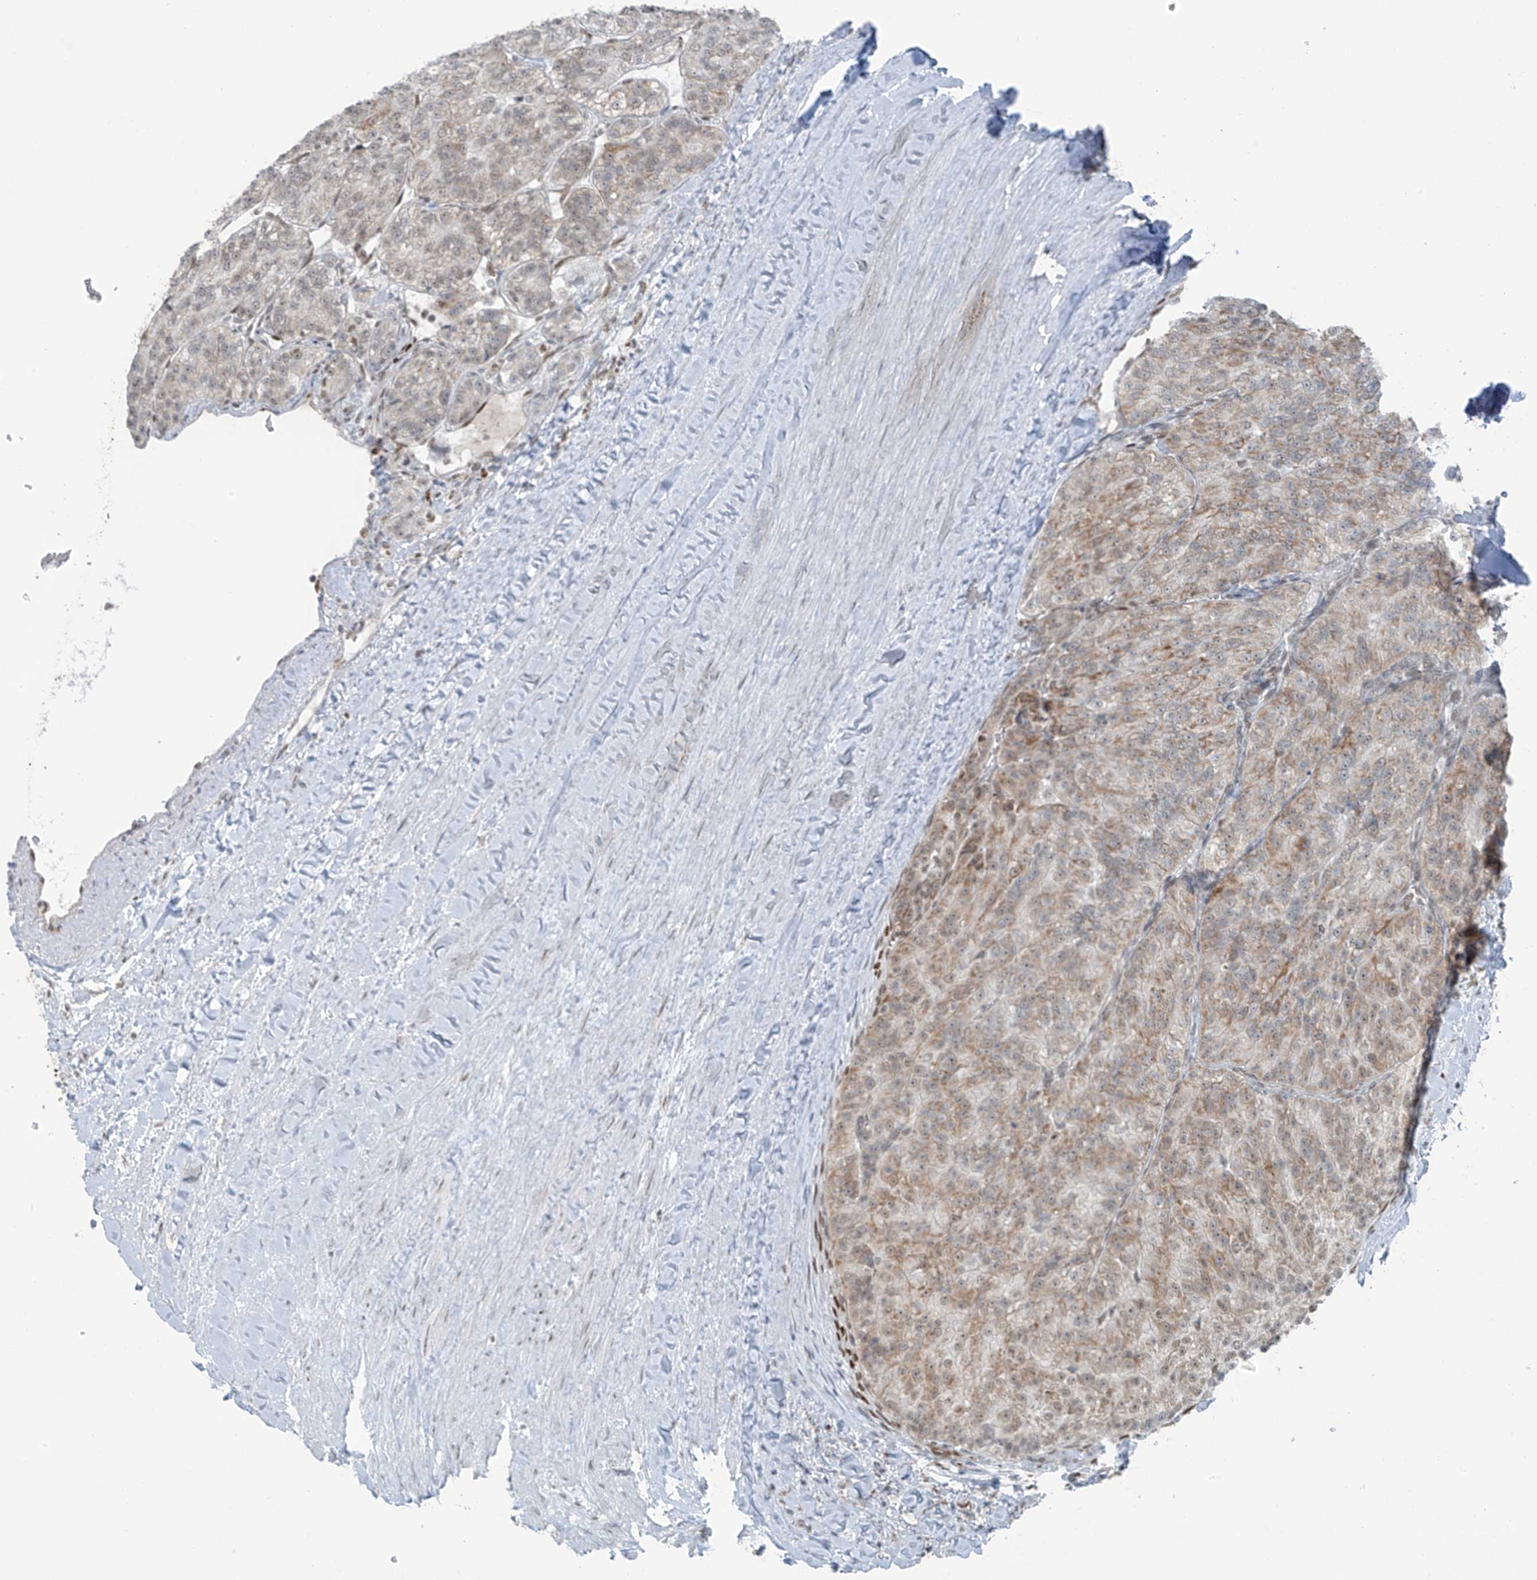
{"staining": {"intensity": "moderate", "quantity": "25%-75%", "location": "cytoplasmic/membranous"}, "tissue": "renal cancer", "cell_type": "Tumor cells", "image_type": "cancer", "snomed": [{"axis": "morphology", "description": "Adenocarcinoma, NOS"}, {"axis": "topography", "description": "Kidney"}], "caption": "This histopathology image shows IHC staining of human renal adenocarcinoma, with medium moderate cytoplasmic/membranous staining in approximately 25%-75% of tumor cells.", "gene": "WRNIP1", "patient": {"sex": "female", "age": 63}}